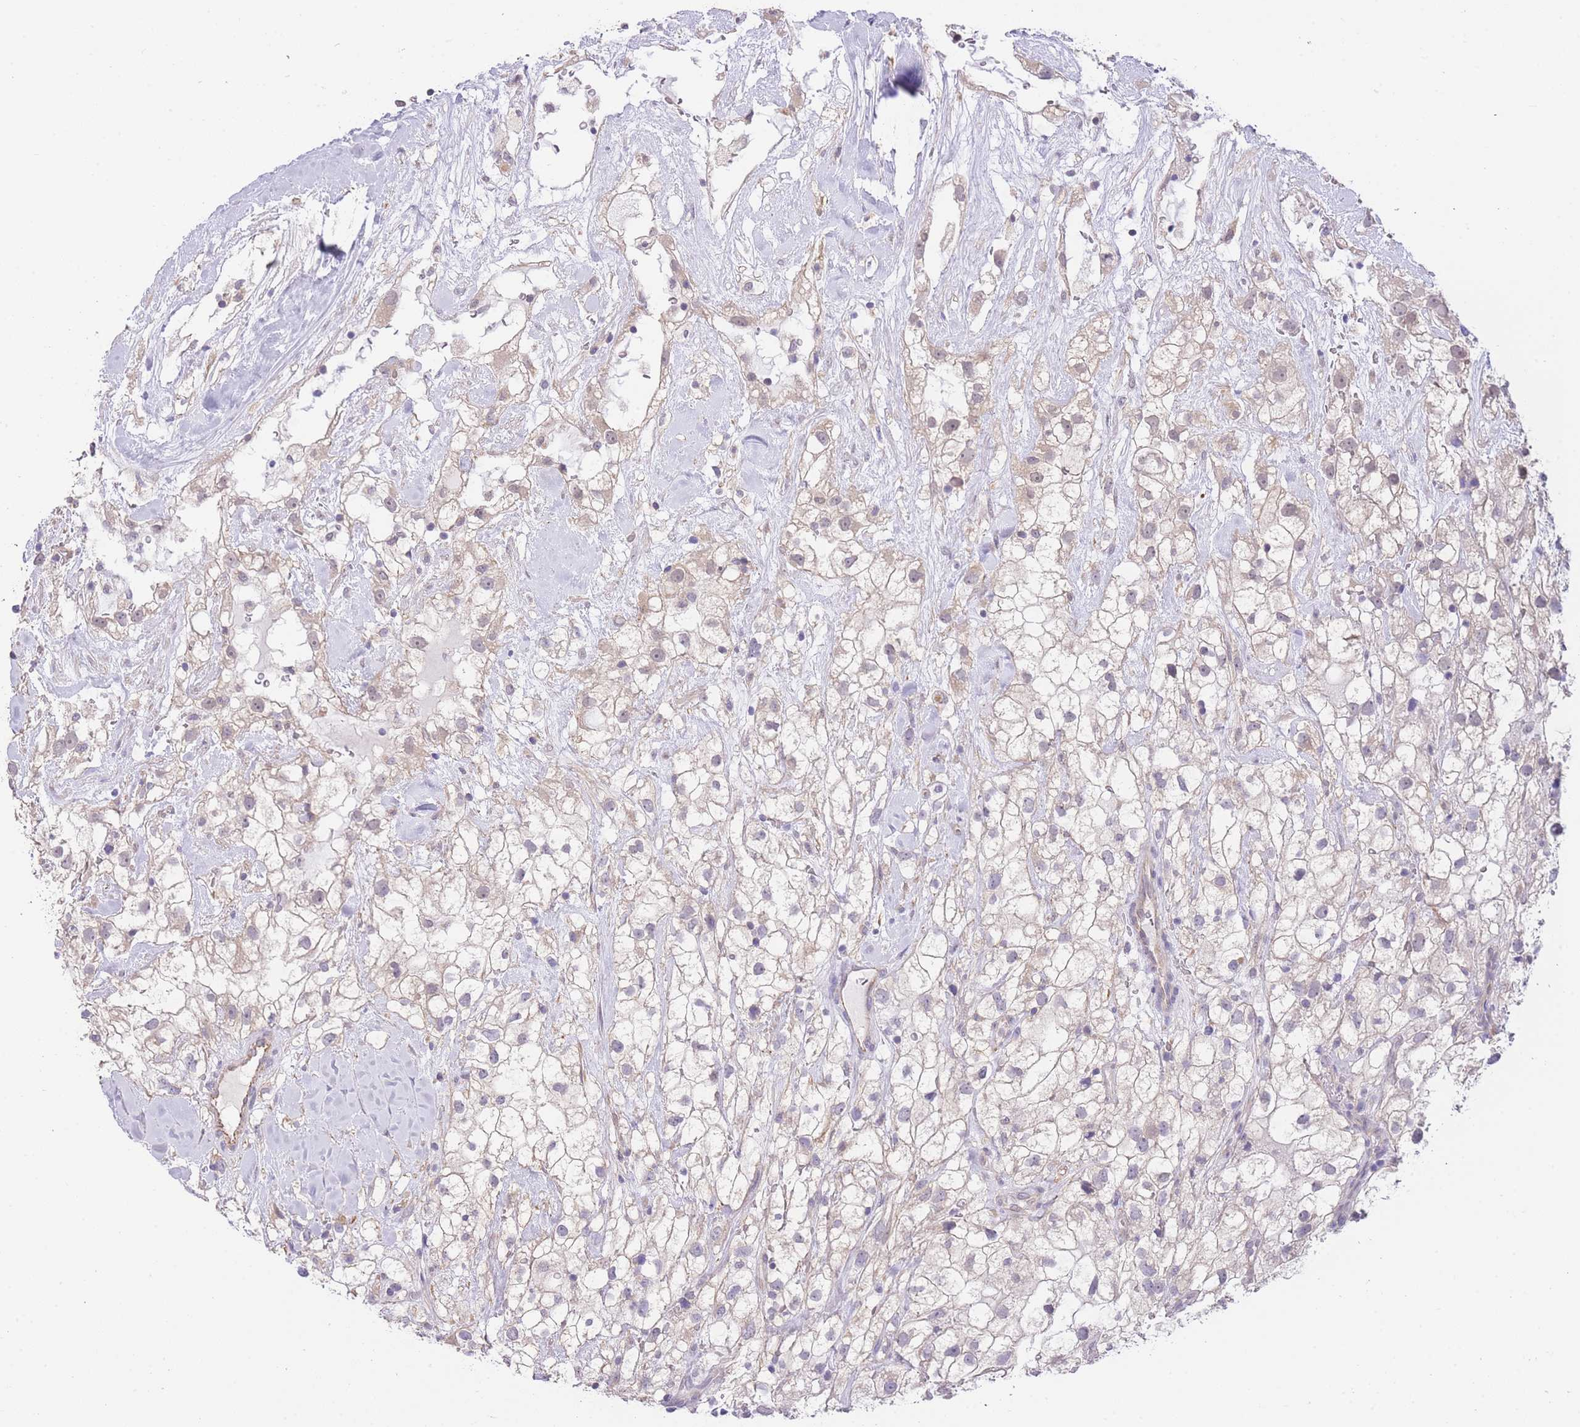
{"staining": {"intensity": "negative", "quantity": "none", "location": "none"}, "tissue": "renal cancer", "cell_type": "Tumor cells", "image_type": "cancer", "snomed": [{"axis": "morphology", "description": "Adenocarcinoma, NOS"}, {"axis": "topography", "description": "Kidney"}], "caption": "An image of renal cancer stained for a protein displays no brown staining in tumor cells.", "gene": "CTBP1", "patient": {"sex": "male", "age": 59}}